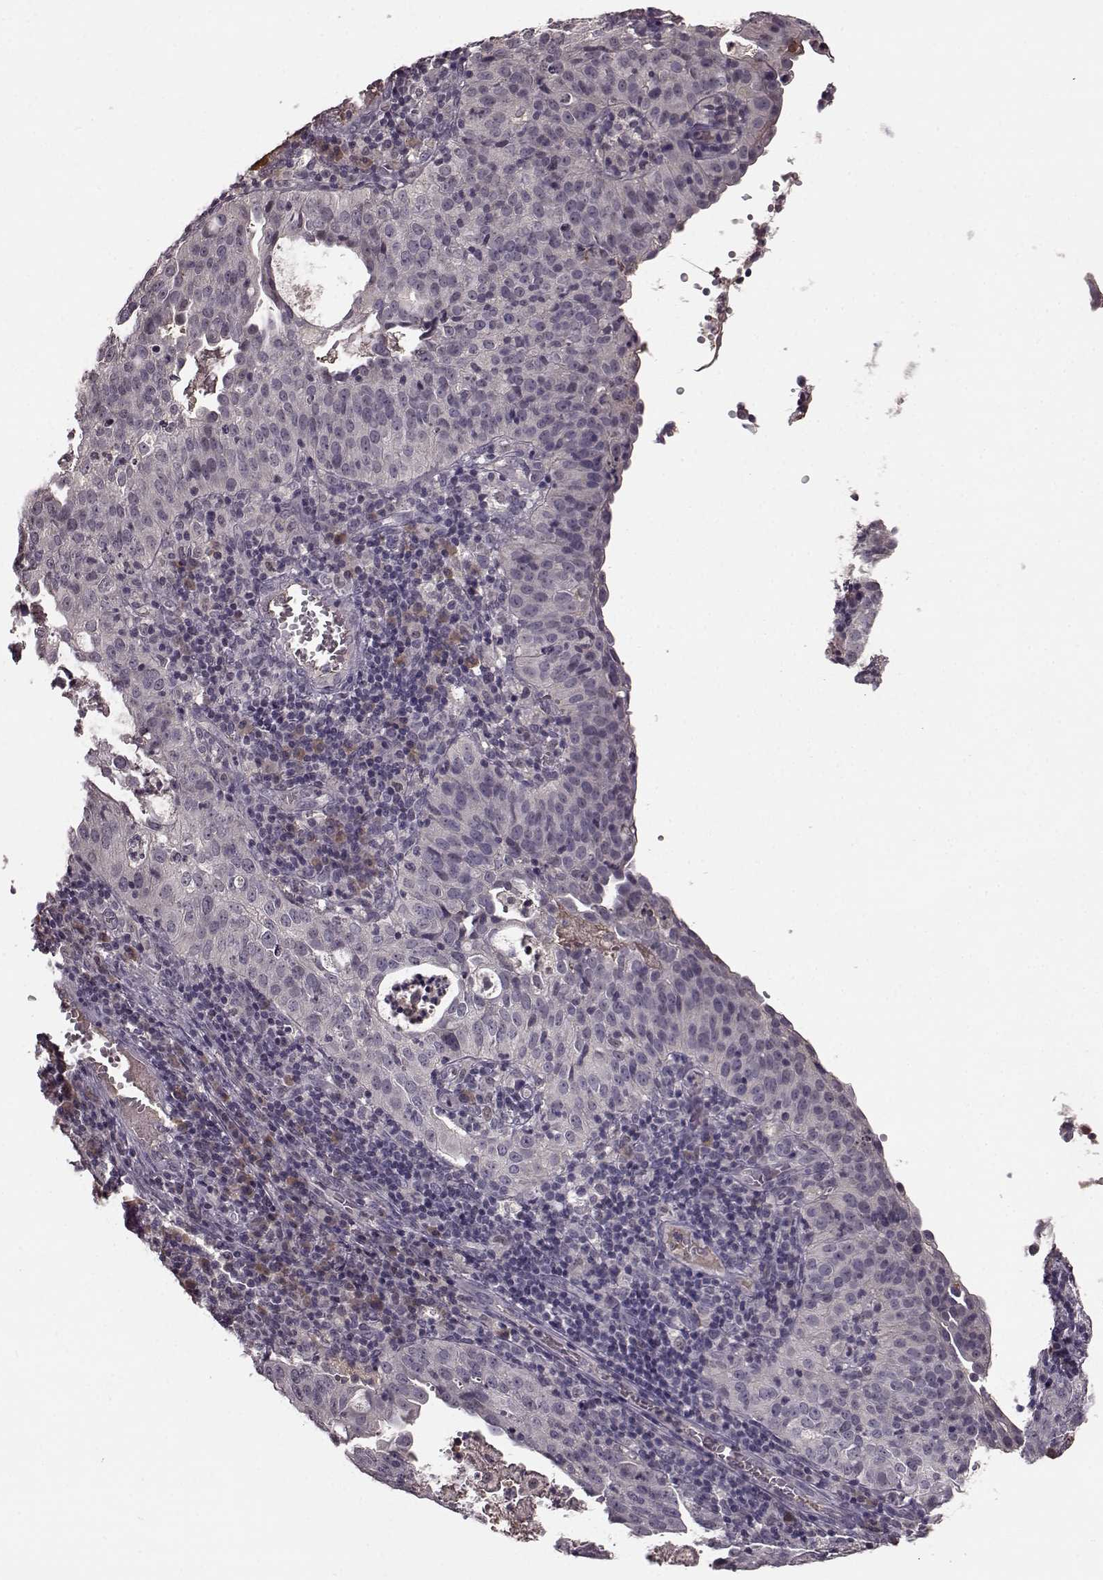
{"staining": {"intensity": "negative", "quantity": "none", "location": "none"}, "tissue": "cervical cancer", "cell_type": "Tumor cells", "image_type": "cancer", "snomed": [{"axis": "morphology", "description": "Squamous cell carcinoma, NOS"}, {"axis": "topography", "description": "Cervix"}], "caption": "The photomicrograph reveals no significant expression in tumor cells of cervical squamous cell carcinoma.", "gene": "NRL", "patient": {"sex": "female", "age": 39}}